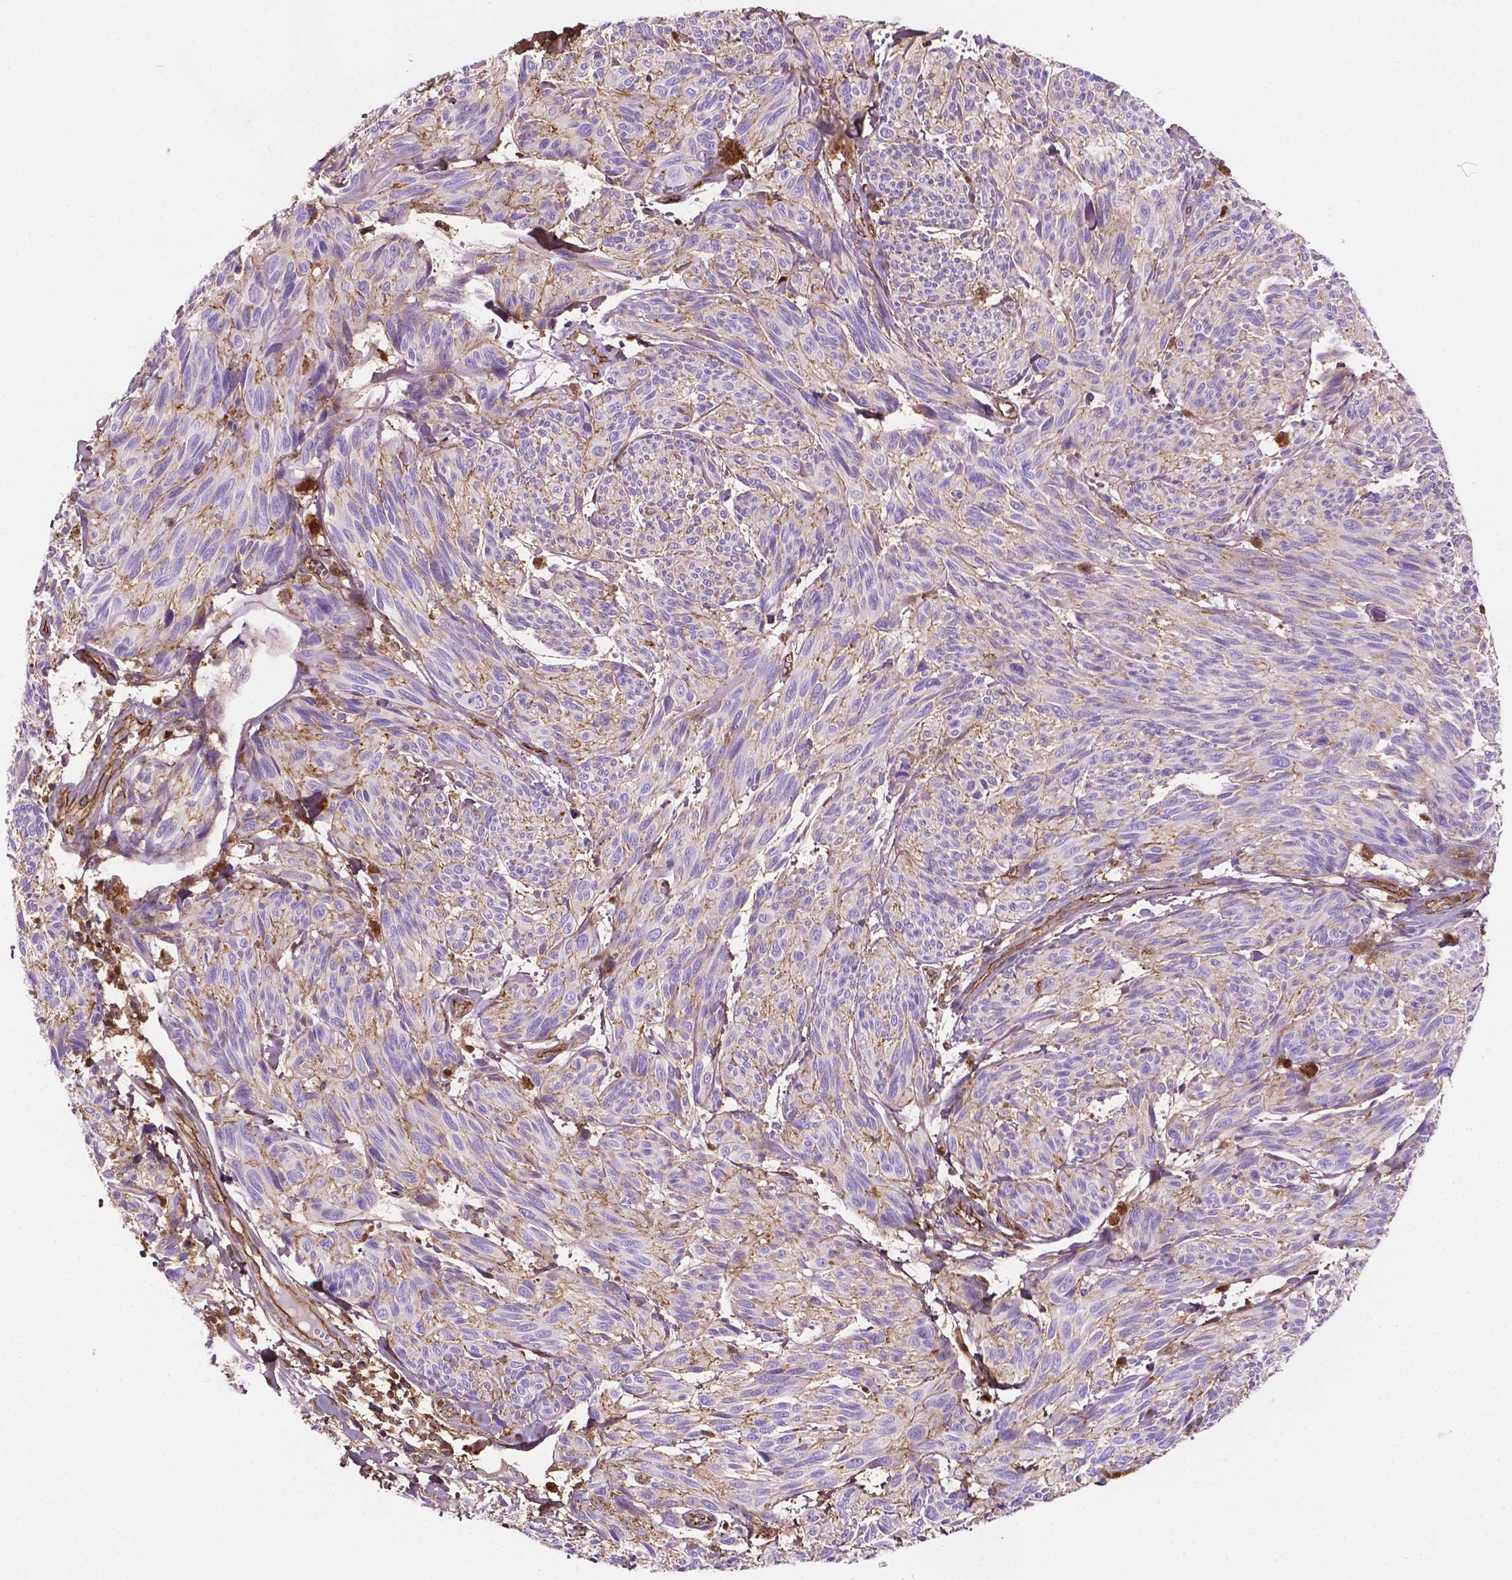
{"staining": {"intensity": "weak", "quantity": "25%-75%", "location": "cytoplasmic/membranous"}, "tissue": "melanoma", "cell_type": "Tumor cells", "image_type": "cancer", "snomed": [{"axis": "morphology", "description": "Malignant melanoma, NOS"}, {"axis": "topography", "description": "Skin"}], "caption": "DAB (3,3'-diaminobenzidine) immunohistochemical staining of human melanoma exhibits weak cytoplasmic/membranous protein staining in approximately 25%-75% of tumor cells. (DAB (3,3'-diaminobenzidine) IHC with brightfield microscopy, high magnification).", "gene": "DCN", "patient": {"sex": "male", "age": 79}}